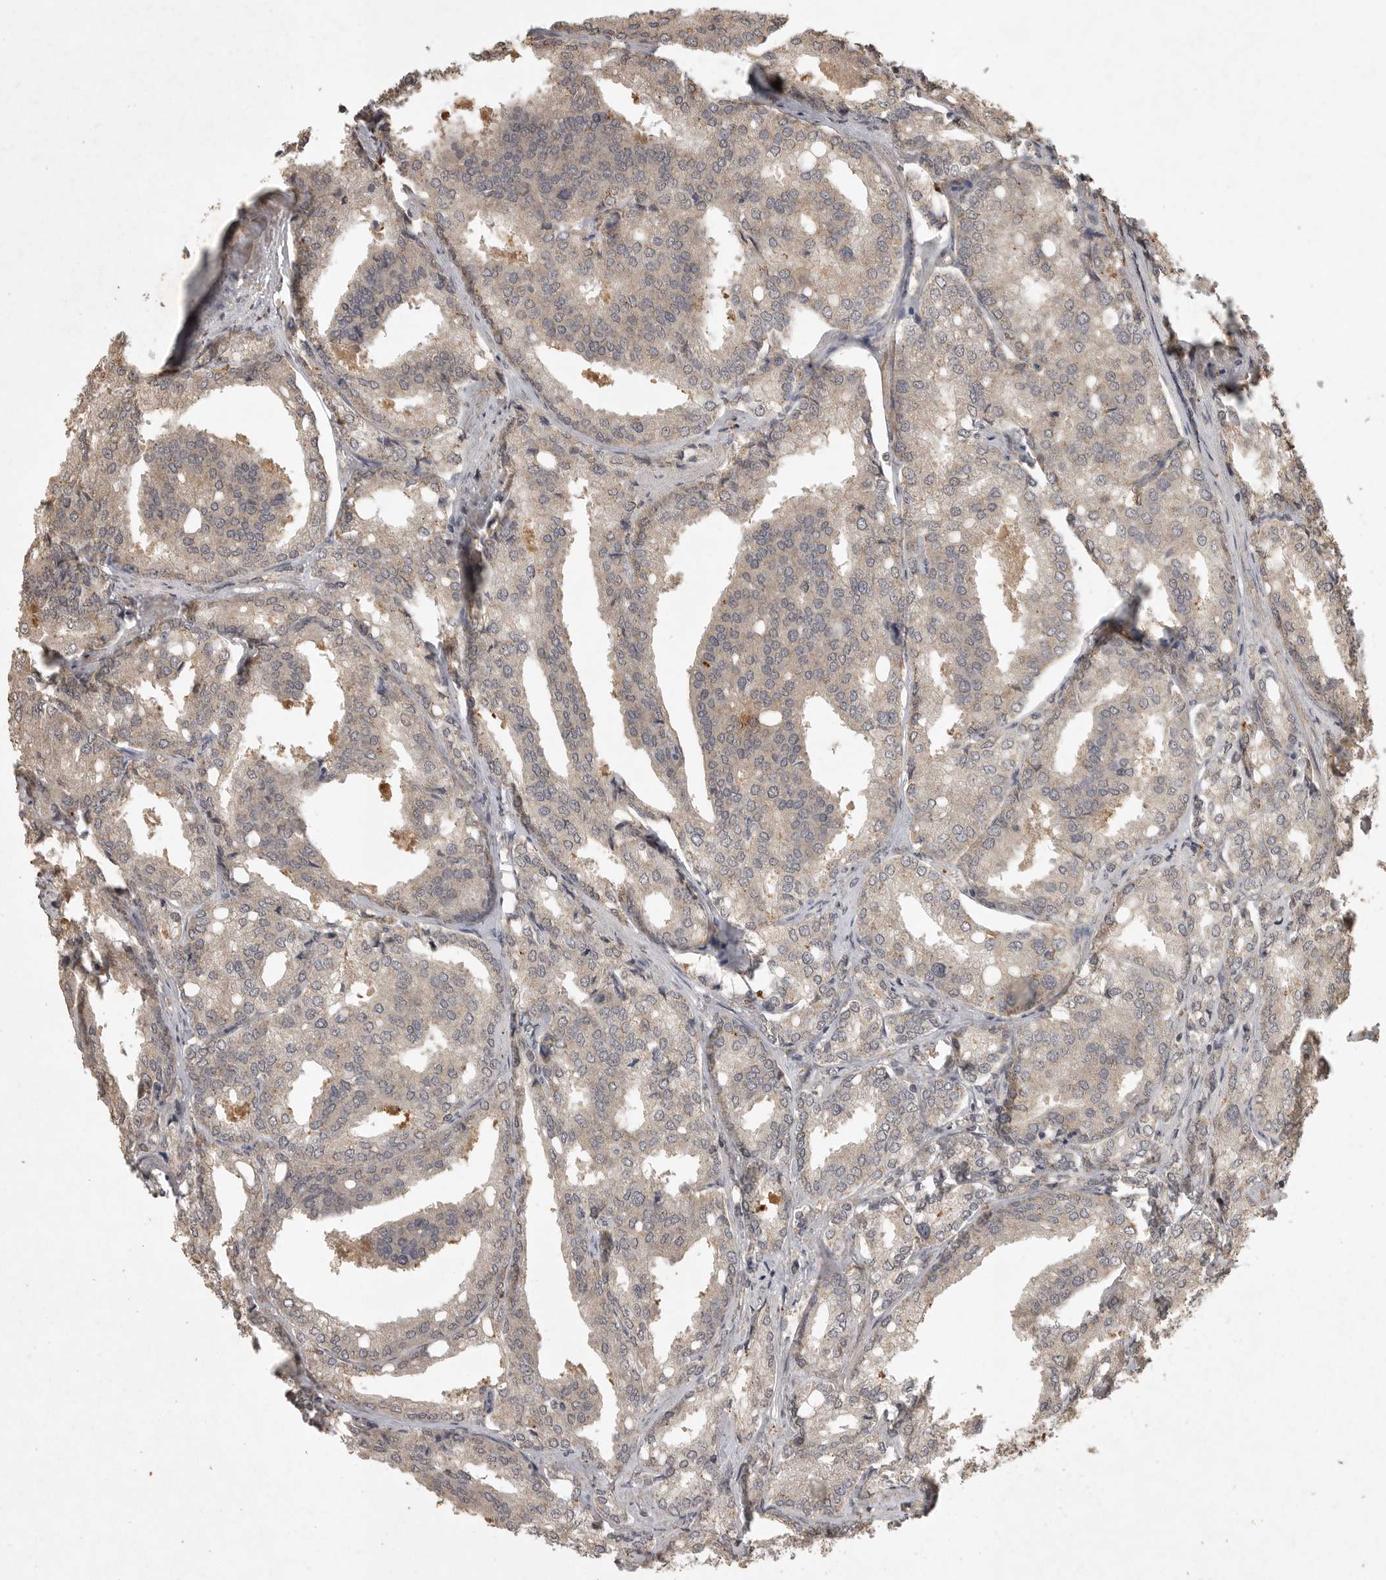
{"staining": {"intensity": "weak", "quantity": "<25%", "location": "cytoplasmic/membranous"}, "tissue": "prostate cancer", "cell_type": "Tumor cells", "image_type": "cancer", "snomed": [{"axis": "morphology", "description": "Adenocarcinoma, High grade"}, {"axis": "topography", "description": "Prostate"}], "caption": "Tumor cells are negative for brown protein staining in prostate cancer (adenocarcinoma (high-grade)). Nuclei are stained in blue.", "gene": "ADAMTS4", "patient": {"sex": "male", "age": 50}}